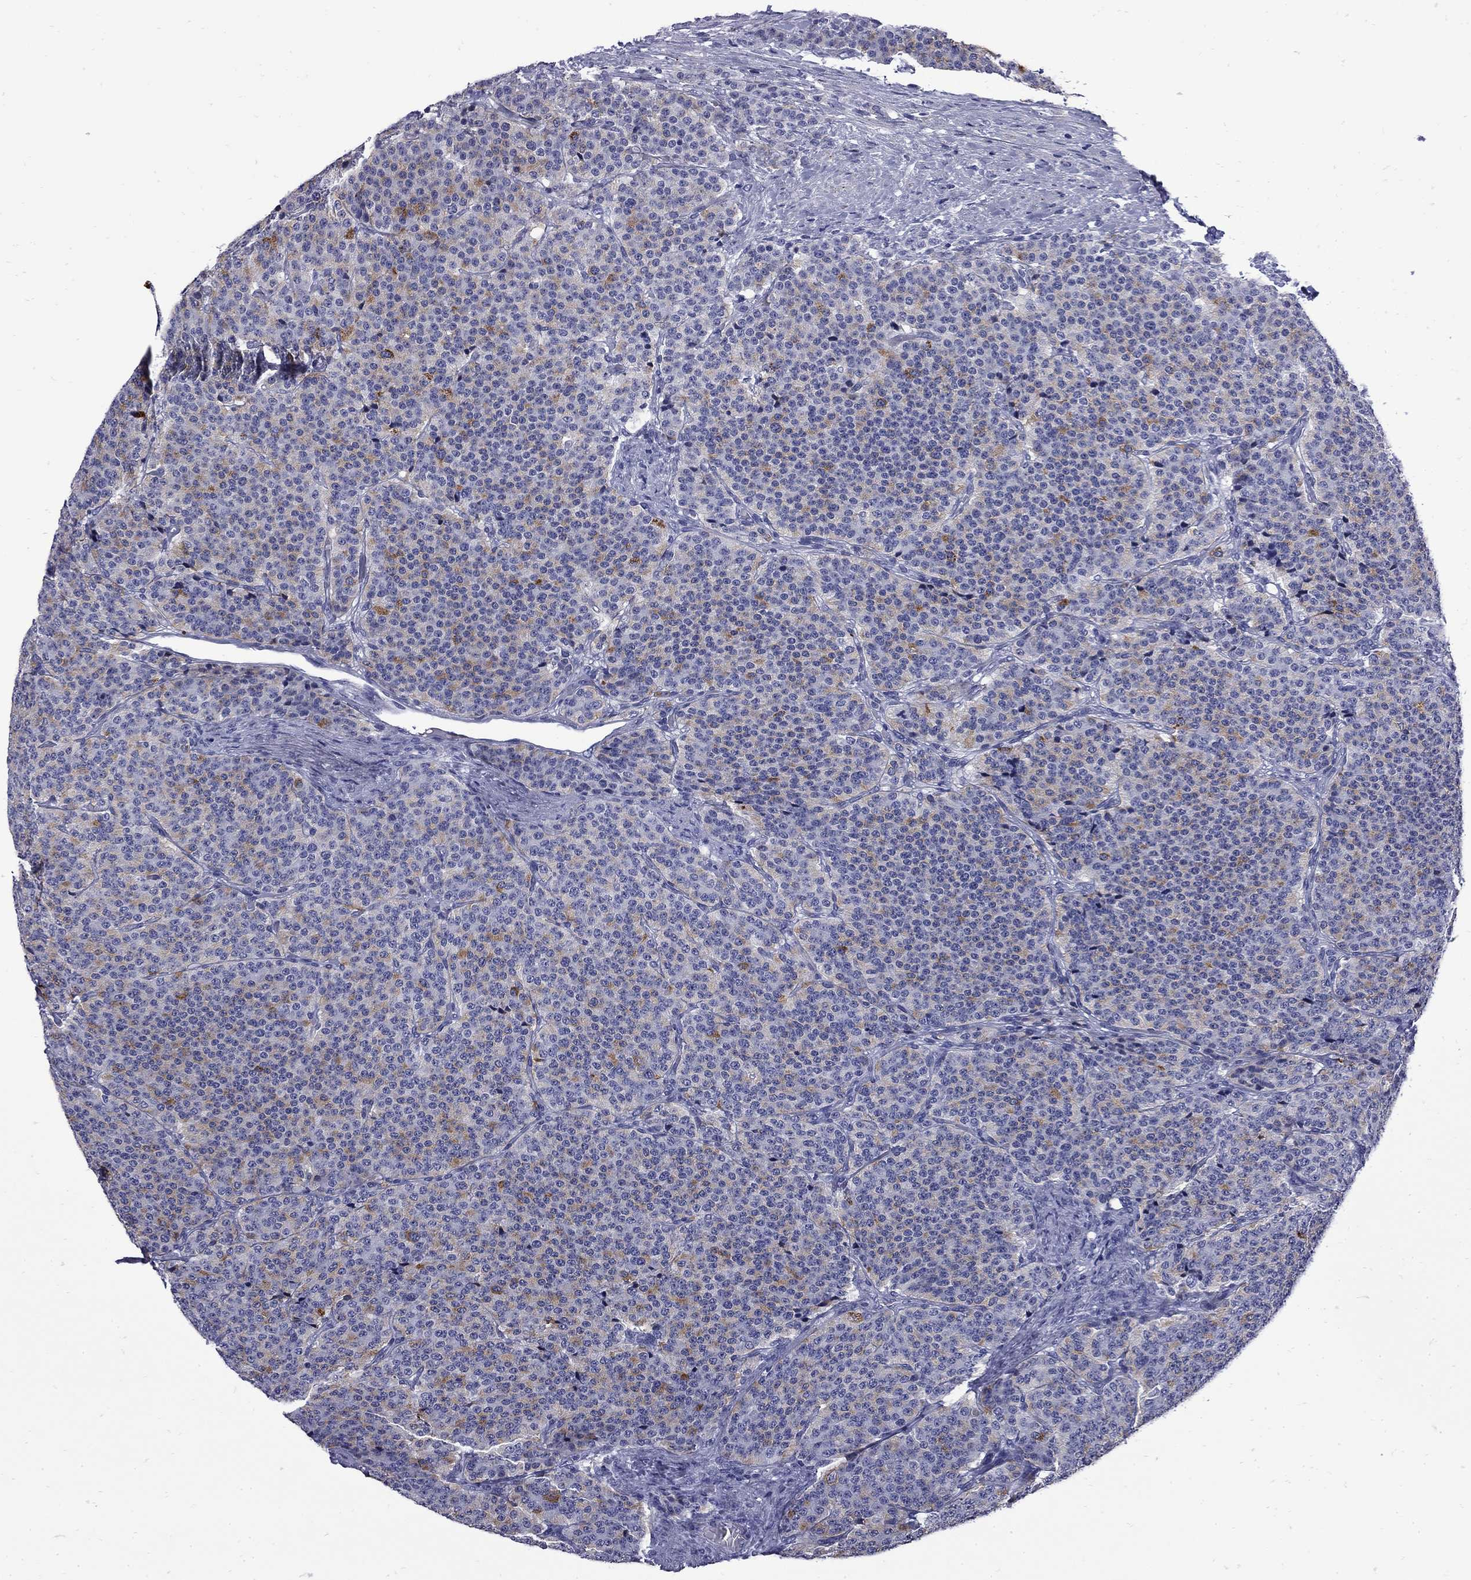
{"staining": {"intensity": "weak", "quantity": "<25%", "location": "cytoplasmic/membranous"}, "tissue": "carcinoid", "cell_type": "Tumor cells", "image_type": "cancer", "snomed": [{"axis": "morphology", "description": "Carcinoid, malignant, NOS"}, {"axis": "topography", "description": "Small intestine"}], "caption": "Tumor cells show no significant expression in carcinoid (malignant).", "gene": "MGARP", "patient": {"sex": "female", "age": 58}}